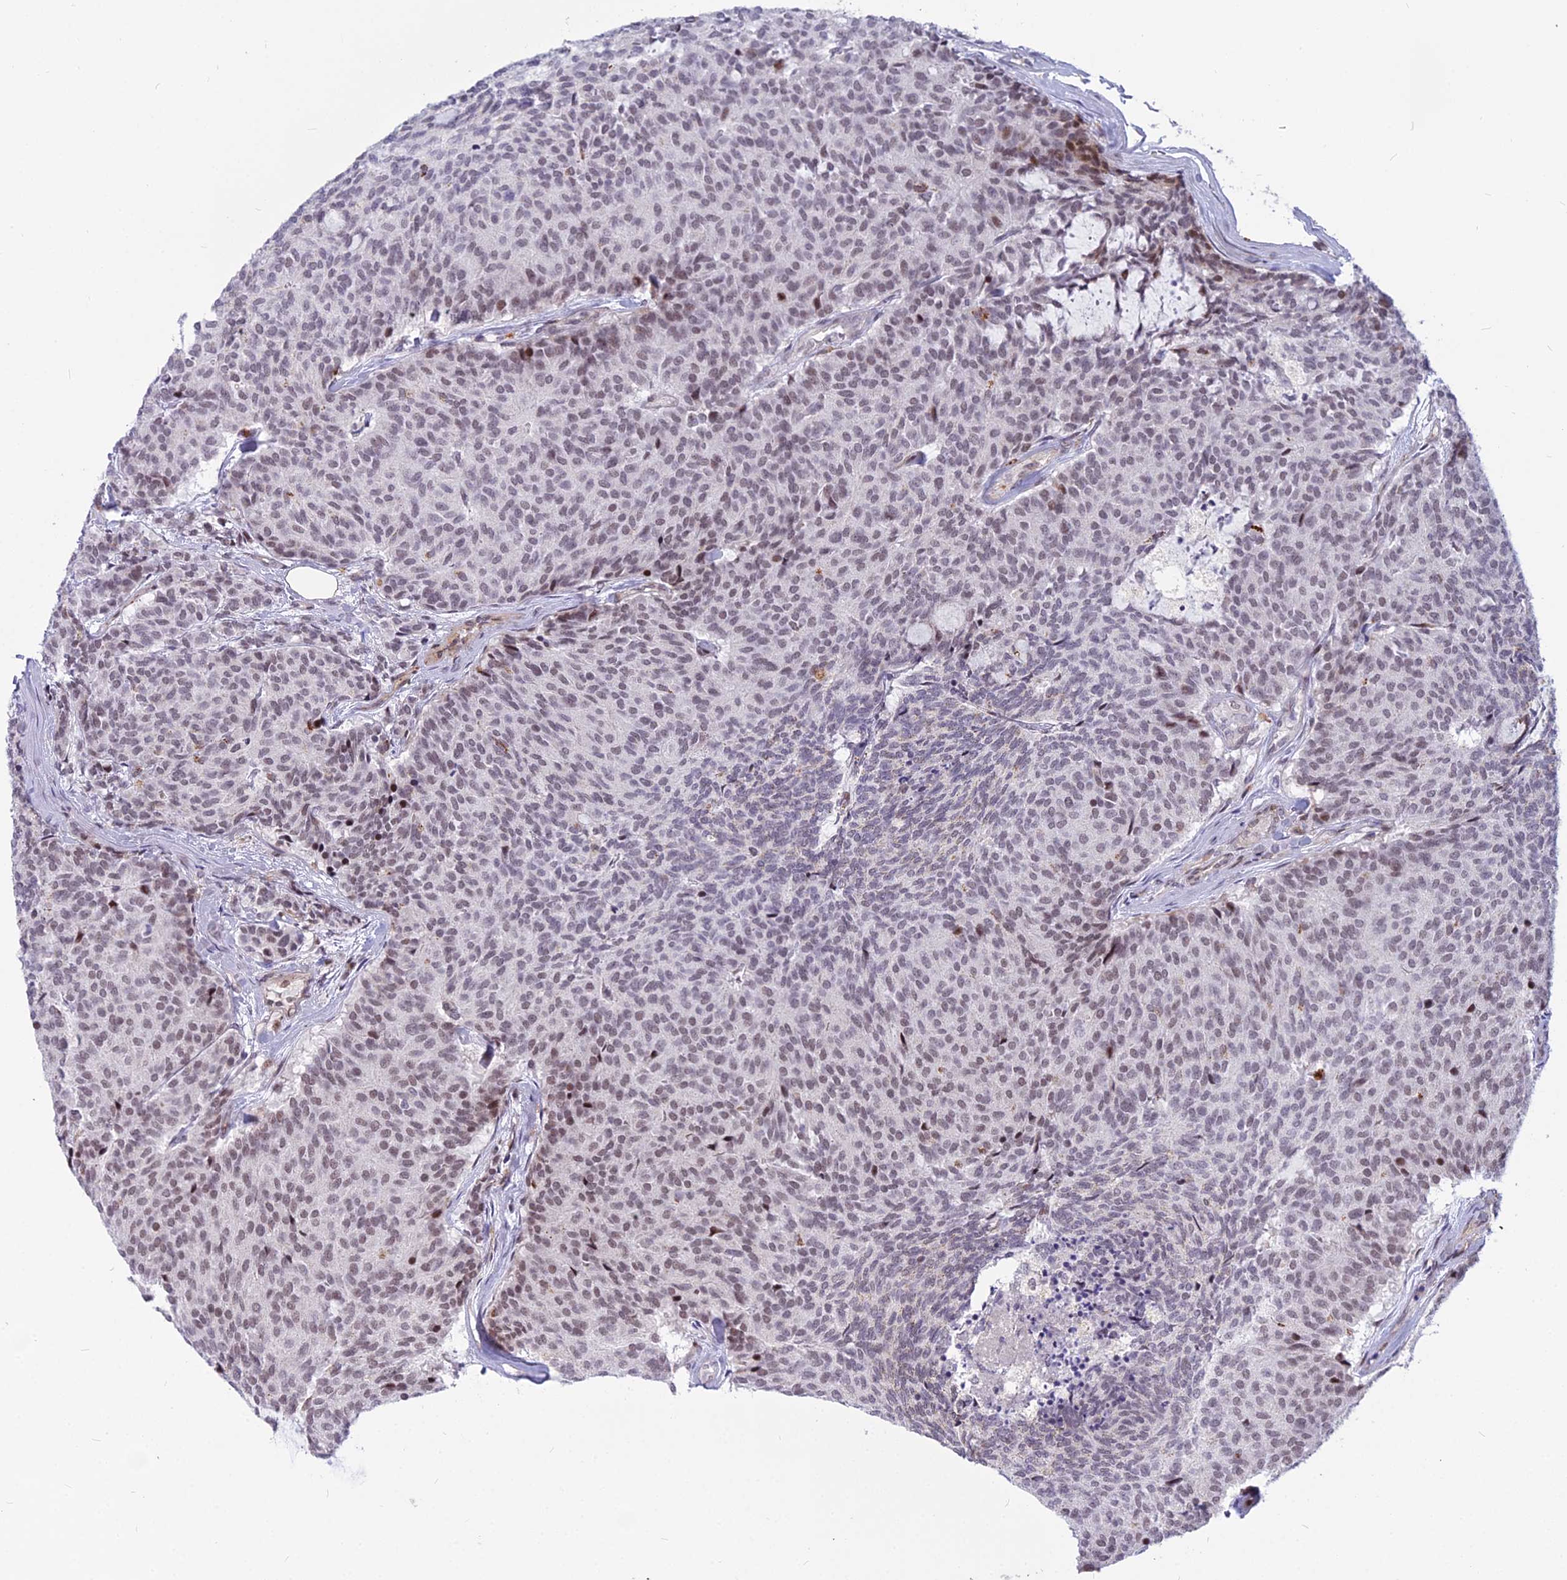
{"staining": {"intensity": "weak", "quantity": "25%-75%", "location": "nuclear"}, "tissue": "carcinoid", "cell_type": "Tumor cells", "image_type": "cancer", "snomed": [{"axis": "morphology", "description": "Carcinoid, malignant, NOS"}, {"axis": "topography", "description": "Pancreas"}], "caption": "Human carcinoid (malignant) stained with a brown dye reveals weak nuclear positive staining in about 25%-75% of tumor cells.", "gene": "ALG10", "patient": {"sex": "female", "age": 54}}